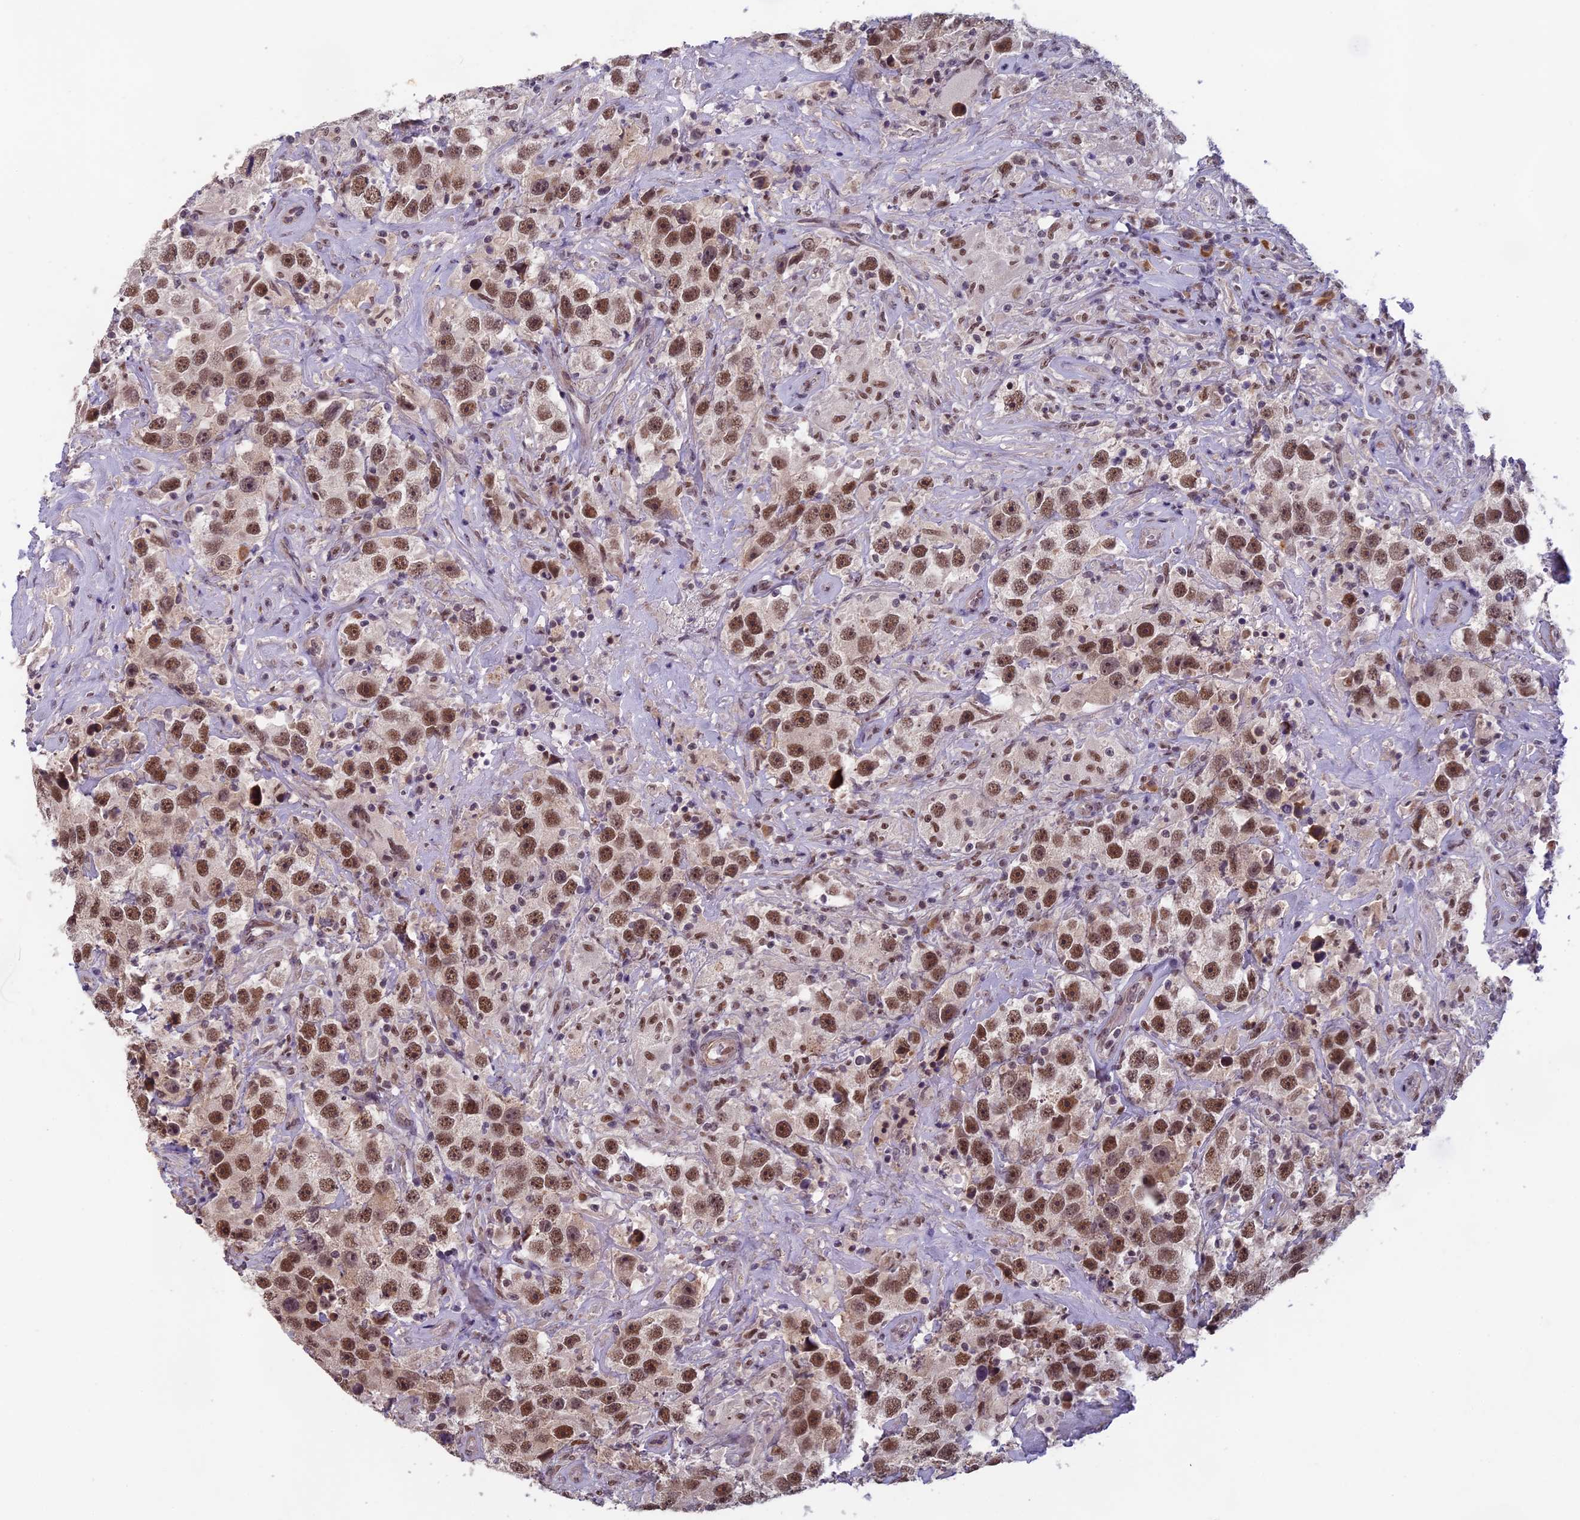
{"staining": {"intensity": "moderate", "quantity": ">75%", "location": "nuclear"}, "tissue": "testis cancer", "cell_type": "Tumor cells", "image_type": "cancer", "snomed": [{"axis": "morphology", "description": "Seminoma, NOS"}, {"axis": "topography", "description": "Testis"}], "caption": "Immunohistochemistry micrograph of neoplastic tissue: human seminoma (testis) stained using immunohistochemistry (IHC) demonstrates medium levels of moderate protein expression localized specifically in the nuclear of tumor cells, appearing as a nuclear brown color.", "gene": "MORF4L1", "patient": {"sex": "male", "age": 49}}